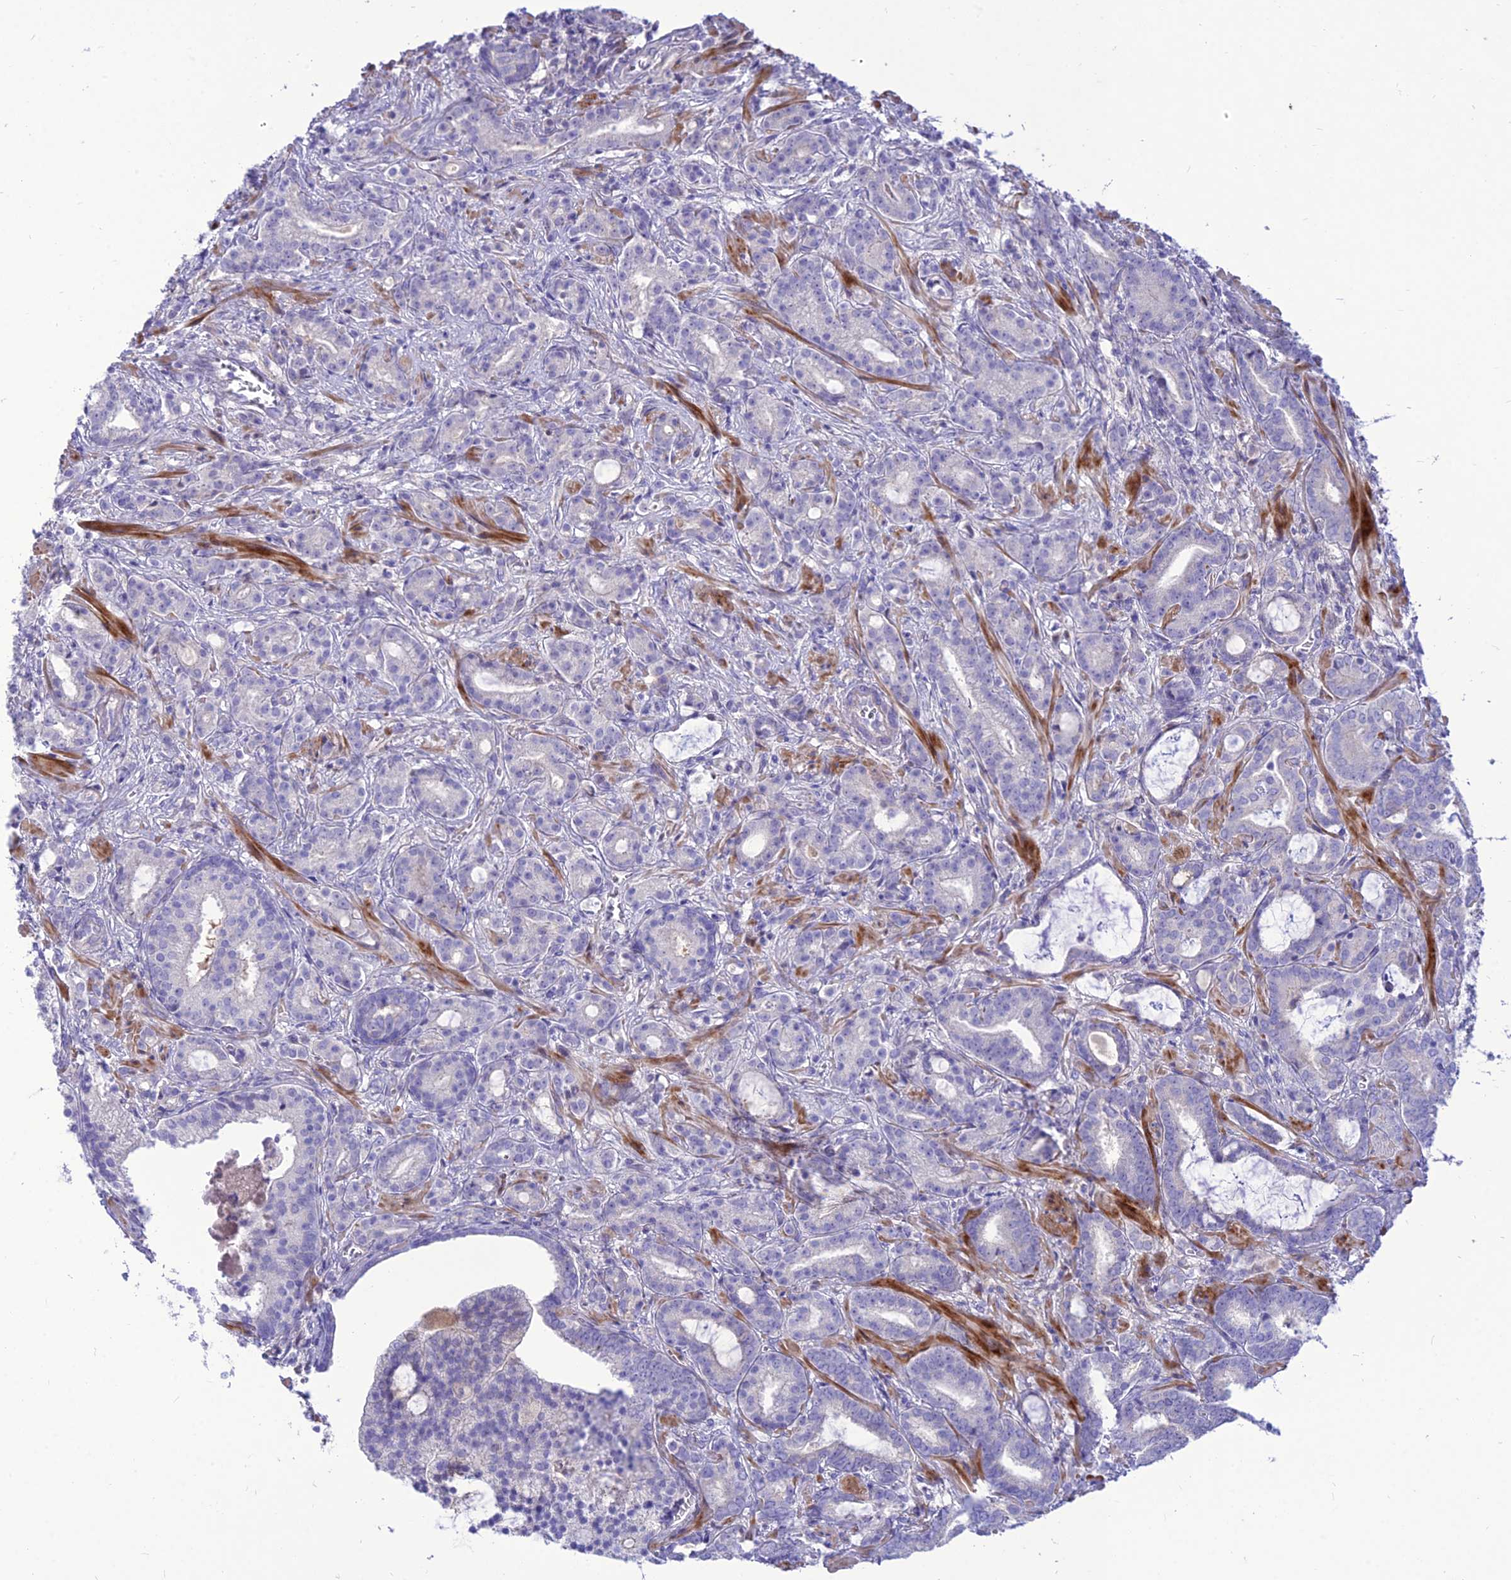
{"staining": {"intensity": "negative", "quantity": "none", "location": "none"}, "tissue": "prostate cancer", "cell_type": "Tumor cells", "image_type": "cancer", "snomed": [{"axis": "morphology", "description": "Adenocarcinoma, High grade"}, {"axis": "topography", "description": "Prostate and seminal vesicle, NOS"}], "caption": "DAB (3,3'-diaminobenzidine) immunohistochemical staining of prostate high-grade adenocarcinoma exhibits no significant positivity in tumor cells. (DAB immunohistochemistry (IHC) with hematoxylin counter stain).", "gene": "TEKT3", "patient": {"sex": "male", "age": 67}}